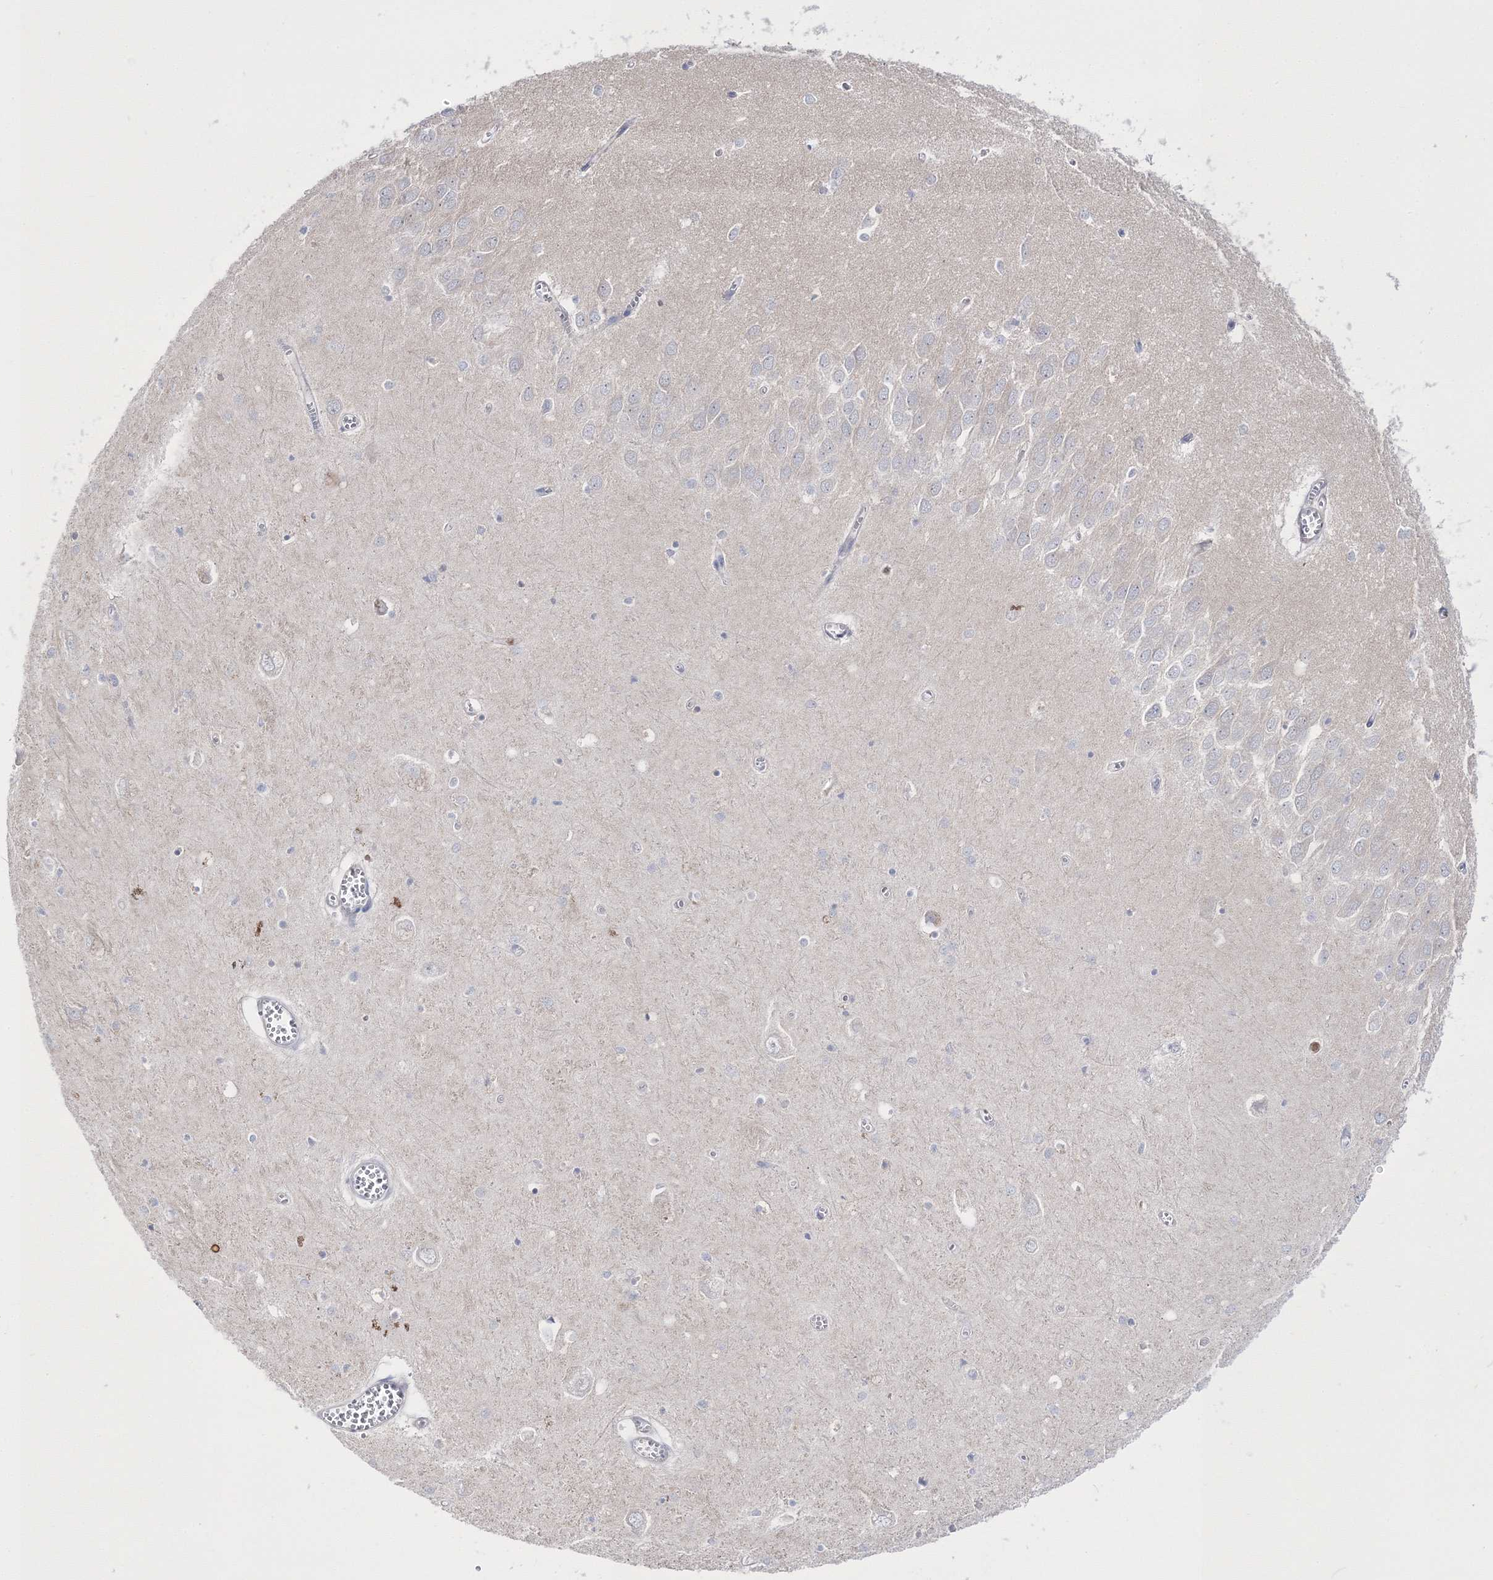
{"staining": {"intensity": "negative", "quantity": "none", "location": "none"}, "tissue": "hippocampus", "cell_type": "Glial cells", "image_type": "normal", "snomed": [{"axis": "morphology", "description": "Normal tissue, NOS"}, {"axis": "topography", "description": "Hippocampus"}], "caption": "A high-resolution histopathology image shows IHC staining of unremarkable hippocampus, which exhibits no significant staining in glial cells. (DAB IHC with hematoxylin counter stain).", "gene": "ARHGAP32", "patient": {"sex": "male", "age": 70}}